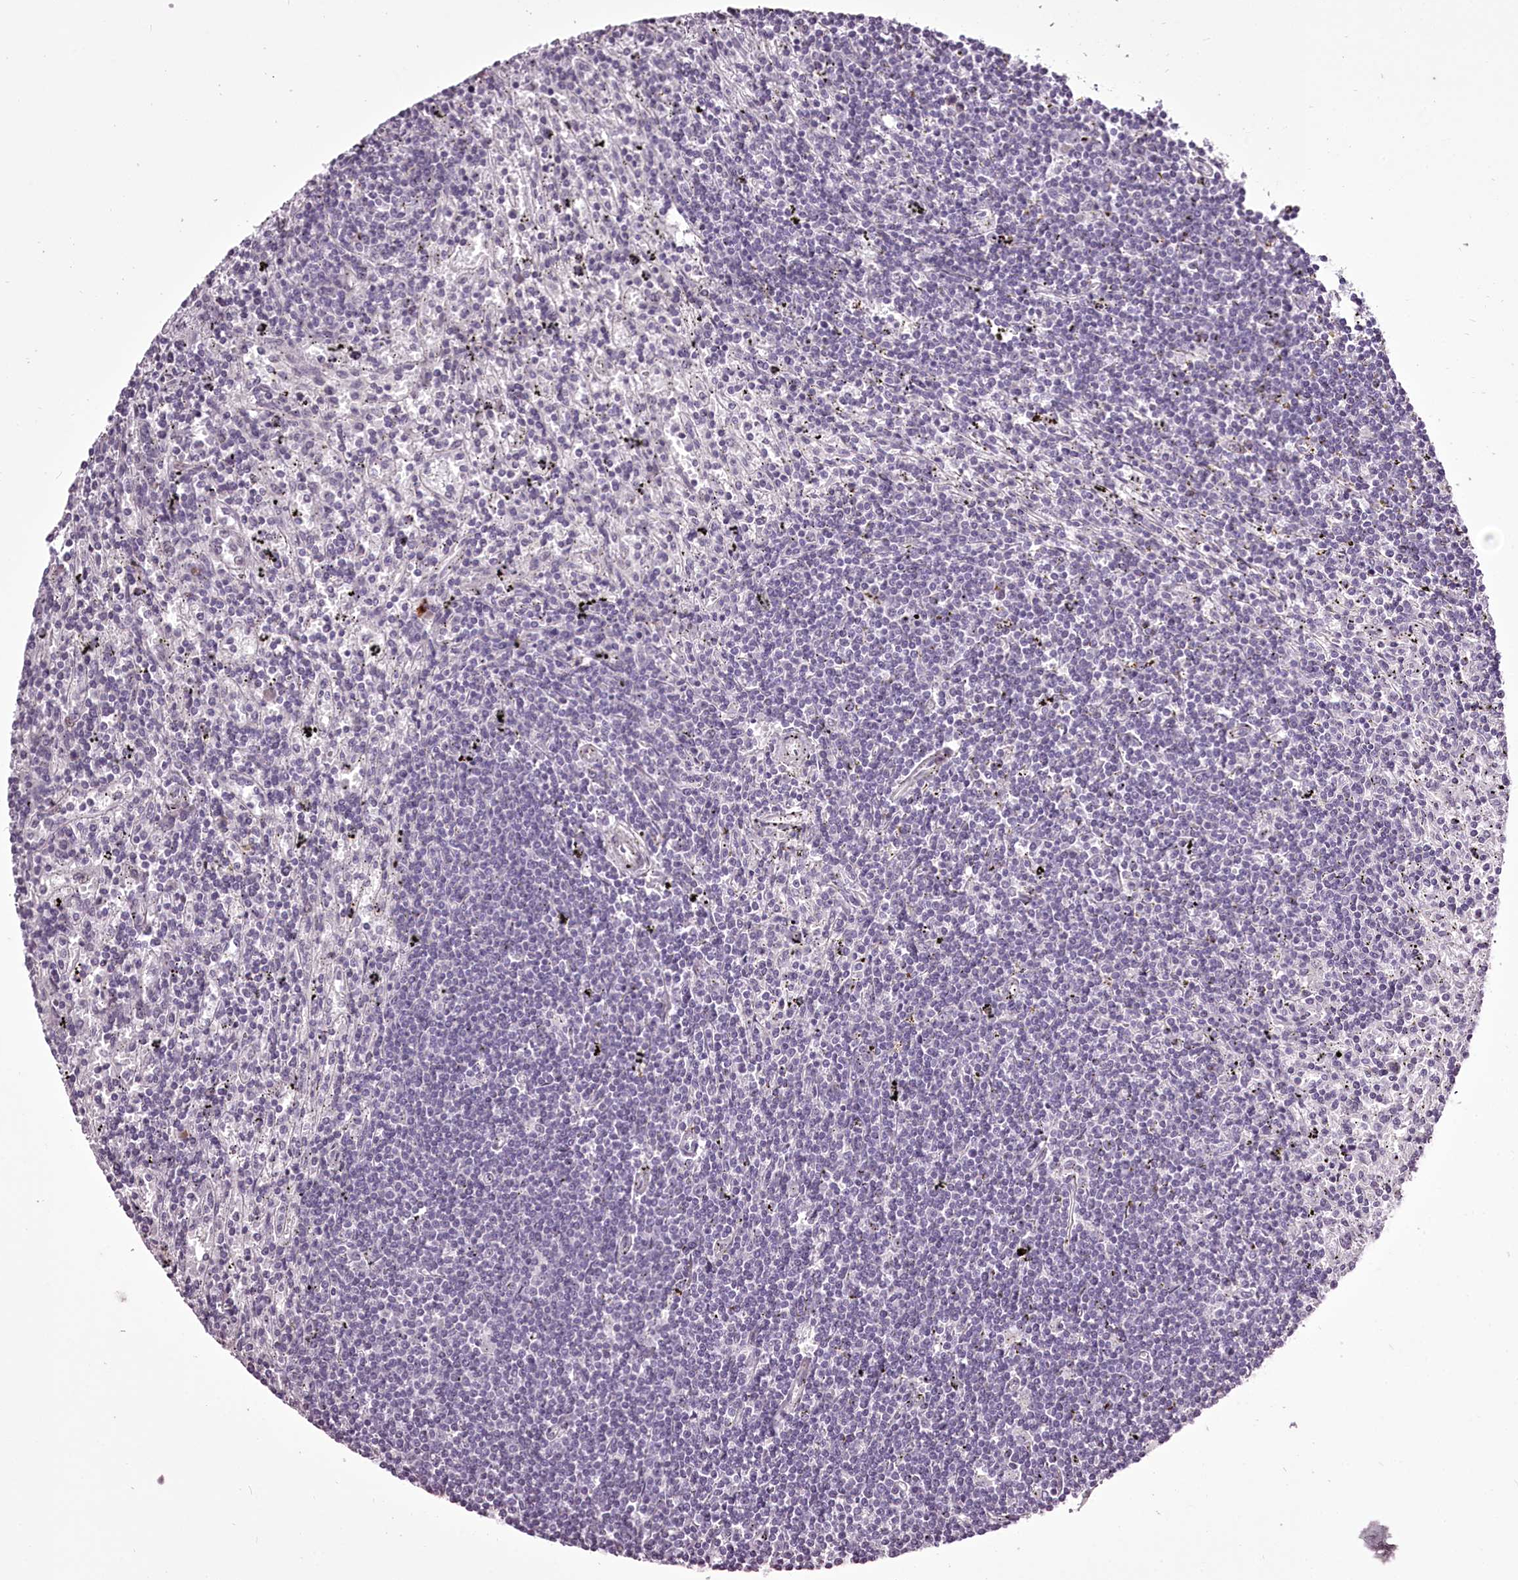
{"staining": {"intensity": "negative", "quantity": "none", "location": "none"}, "tissue": "lymphoma", "cell_type": "Tumor cells", "image_type": "cancer", "snomed": [{"axis": "morphology", "description": "Malignant lymphoma, non-Hodgkin's type, Low grade"}, {"axis": "topography", "description": "Spleen"}], "caption": "Immunohistochemistry (IHC) photomicrograph of human malignant lymphoma, non-Hodgkin's type (low-grade) stained for a protein (brown), which exhibits no staining in tumor cells. The staining was performed using DAB to visualize the protein expression in brown, while the nuclei were stained in blue with hematoxylin (Magnification: 20x).", "gene": "C1orf56", "patient": {"sex": "male", "age": 76}}